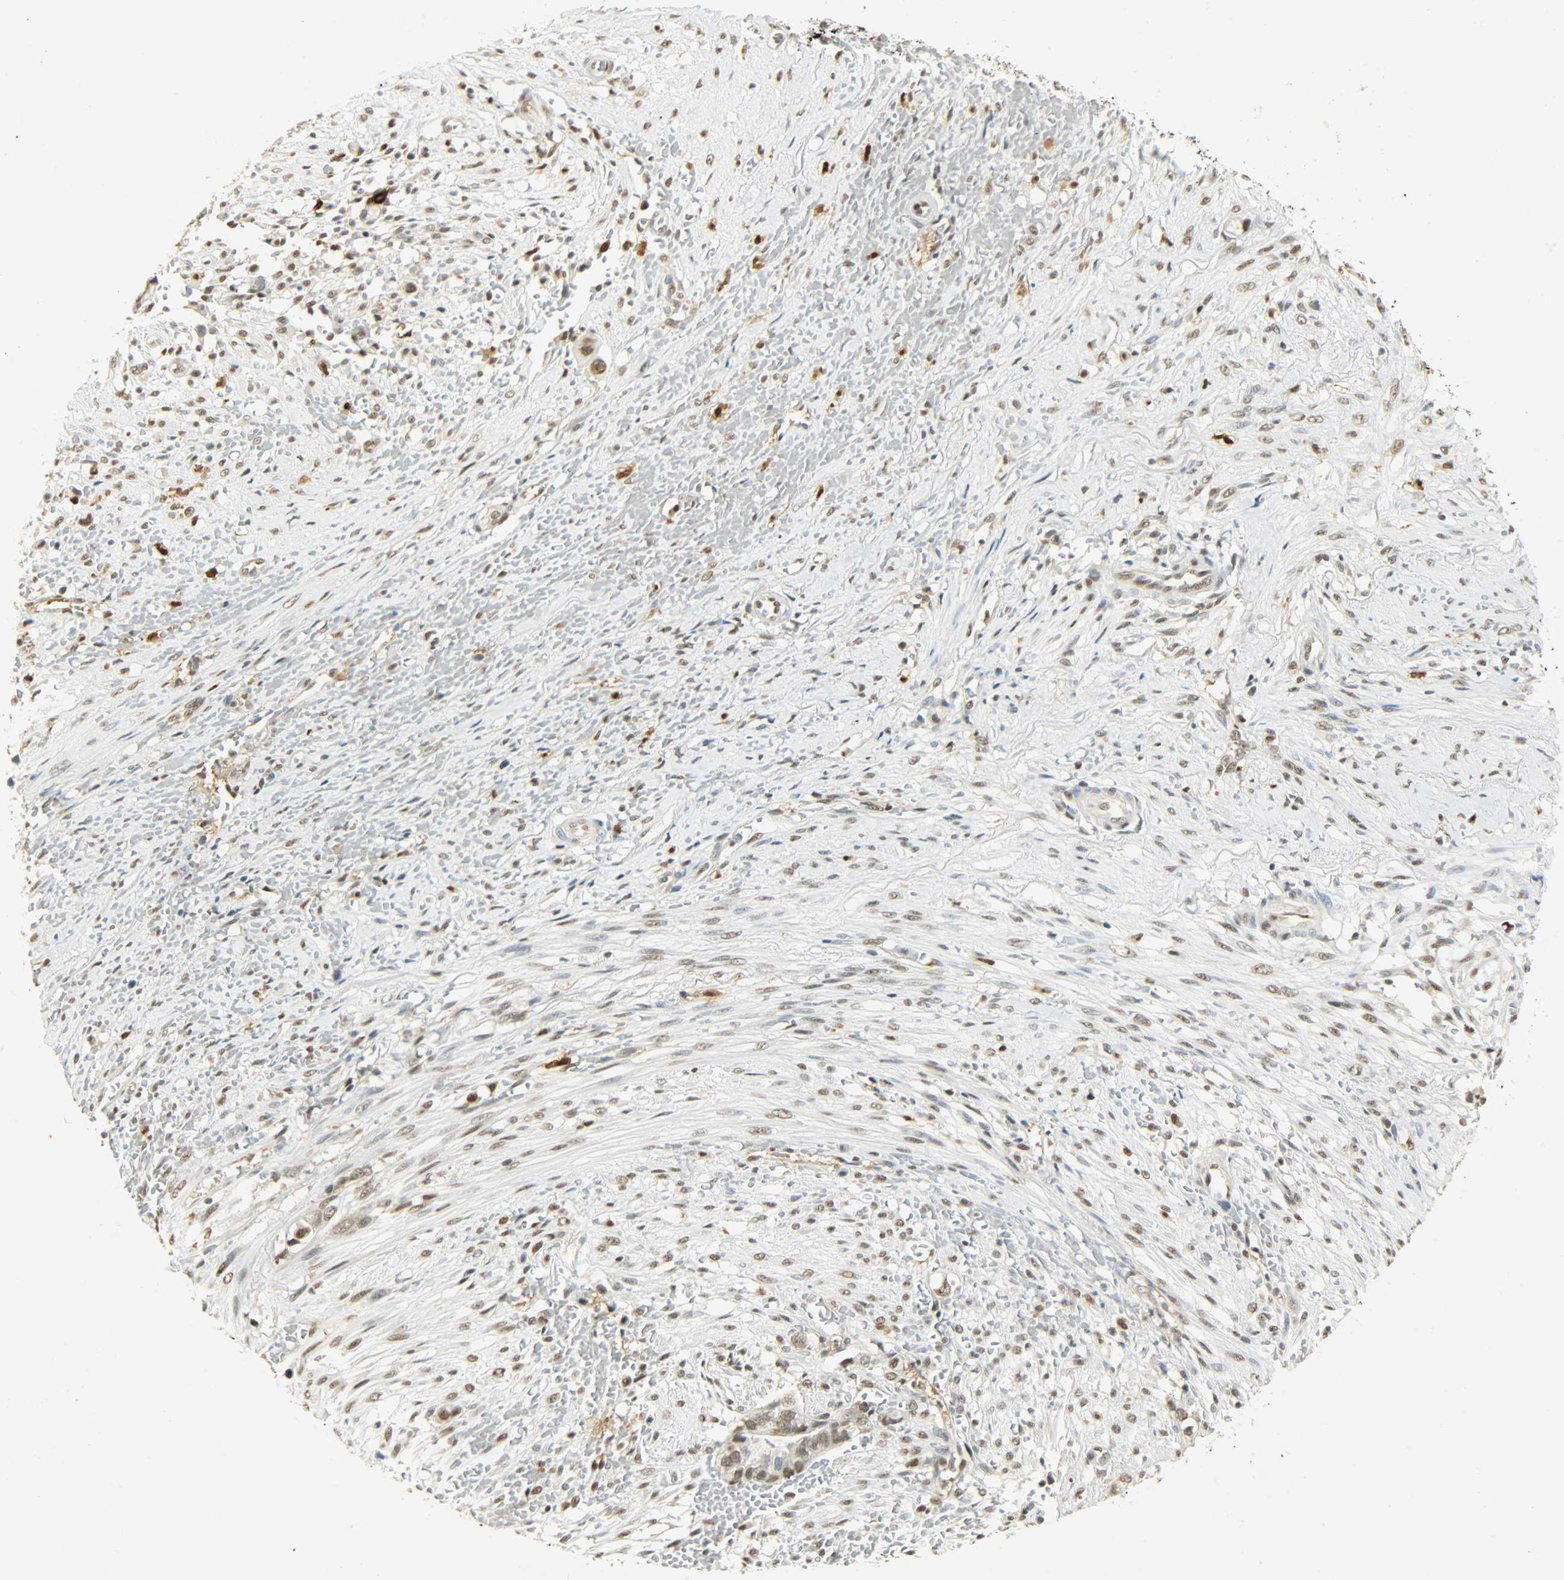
{"staining": {"intensity": "weak", "quantity": ">75%", "location": "nuclear"}, "tissue": "liver cancer", "cell_type": "Tumor cells", "image_type": "cancer", "snomed": [{"axis": "morphology", "description": "Cholangiocarcinoma"}, {"axis": "topography", "description": "Liver"}], "caption": "Immunohistochemistry staining of cholangiocarcinoma (liver), which exhibits low levels of weak nuclear expression in approximately >75% of tumor cells indicating weak nuclear protein expression. The staining was performed using DAB (3,3'-diaminobenzidine) (brown) for protein detection and nuclei were counterstained in hematoxylin (blue).", "gene": "NGFR", "patient": {"sex": "female", "age": 70}}